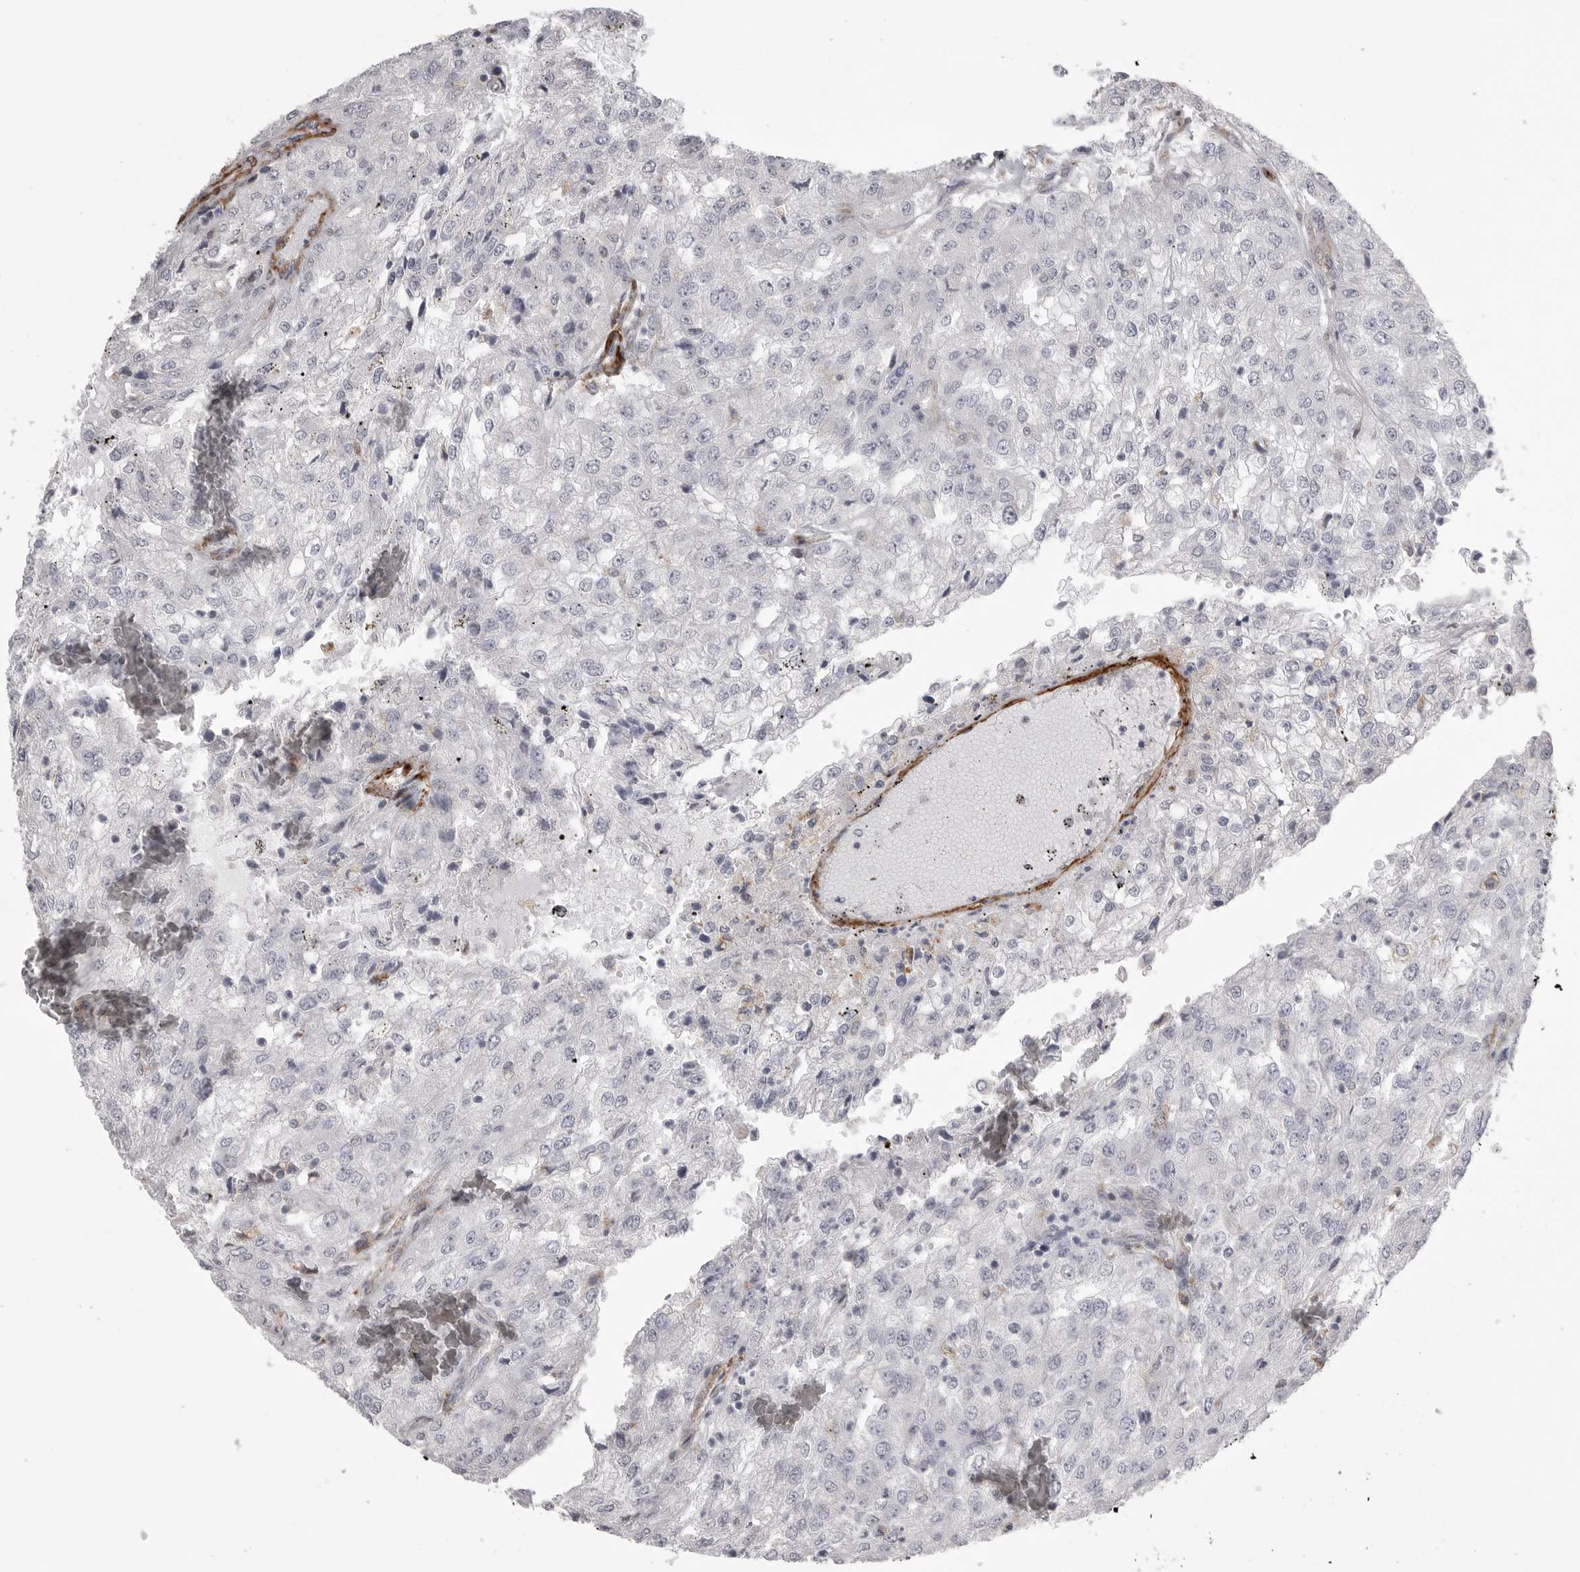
{"staining": {"intensity": "negative", "quantity": "none", "location": "none"}, "tissue": "renal cancer", "cell_type": "Tumor cells", "image_type": "cancer", "snomed": [{"axis": "morphology", "description": "Adenocarcinoma, NOS"}, {"axis": "topography", "description": "Kidney"}], "caption": "This is an immunohistochemistry histopathology image of human renal cancer. There is no staining in tumor cells.", "gene": "AOC3", "patient": {"sex": "female", "age": 54}}